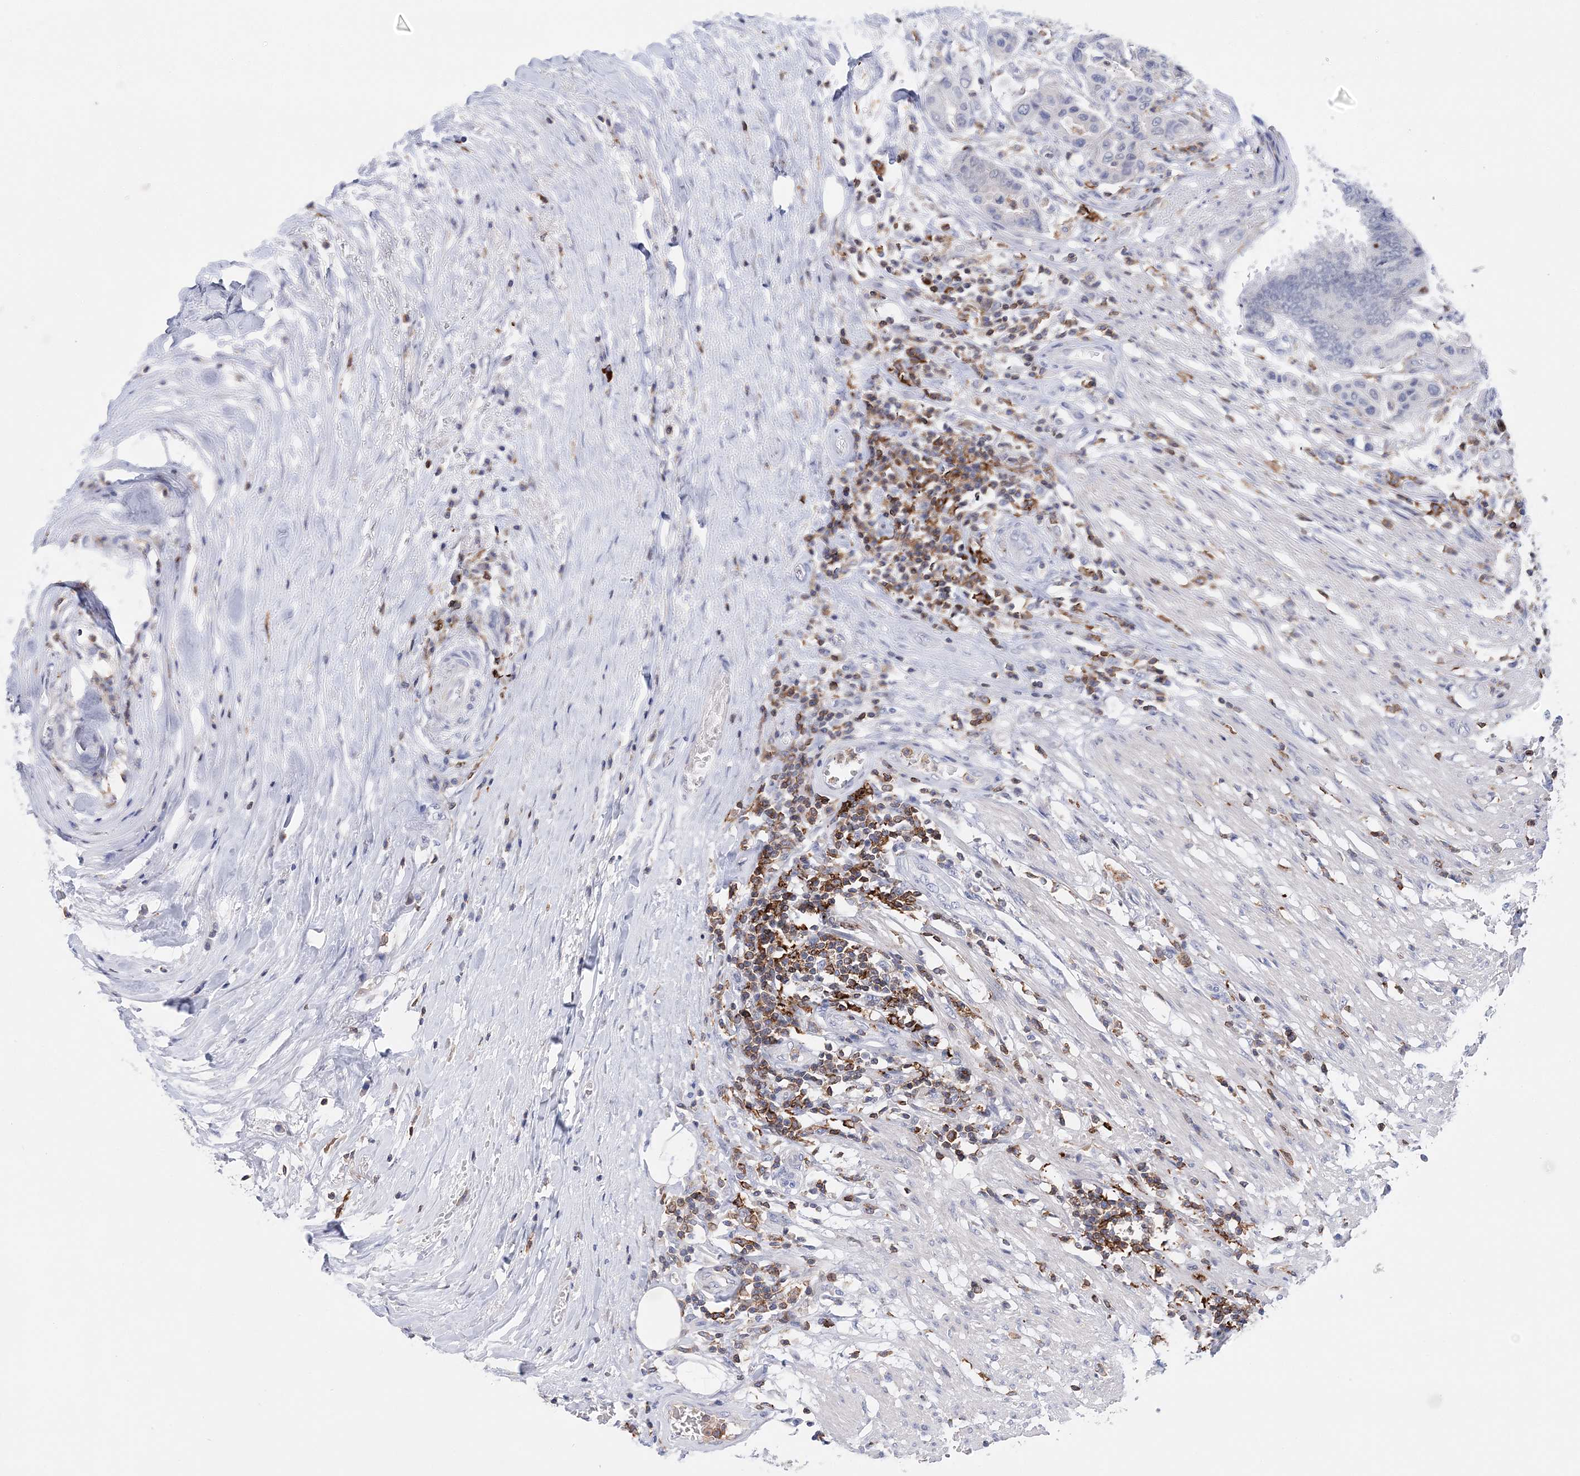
{"staining": {"intensity": "negative", "quantity": "none", "location": "none"}, "tissue": "colorectal cancer", "cell_type": "Tumor cells", "image_type": "cancer", "snomed": [{"axis": "morphology", "description": "Normal tissue, NOS"}, {"axis": "morphology", "description": "Adenocarcinoma, NOS"}, {"axis": "topography", "description": "Colon"}], "caption": "Immunohistochemical staining of colorectal adenocarcinoma demonstrates no significant expression in tumor cells.", "gene": "PRMT9", "patient": {"sex": "male", "age": 82}}